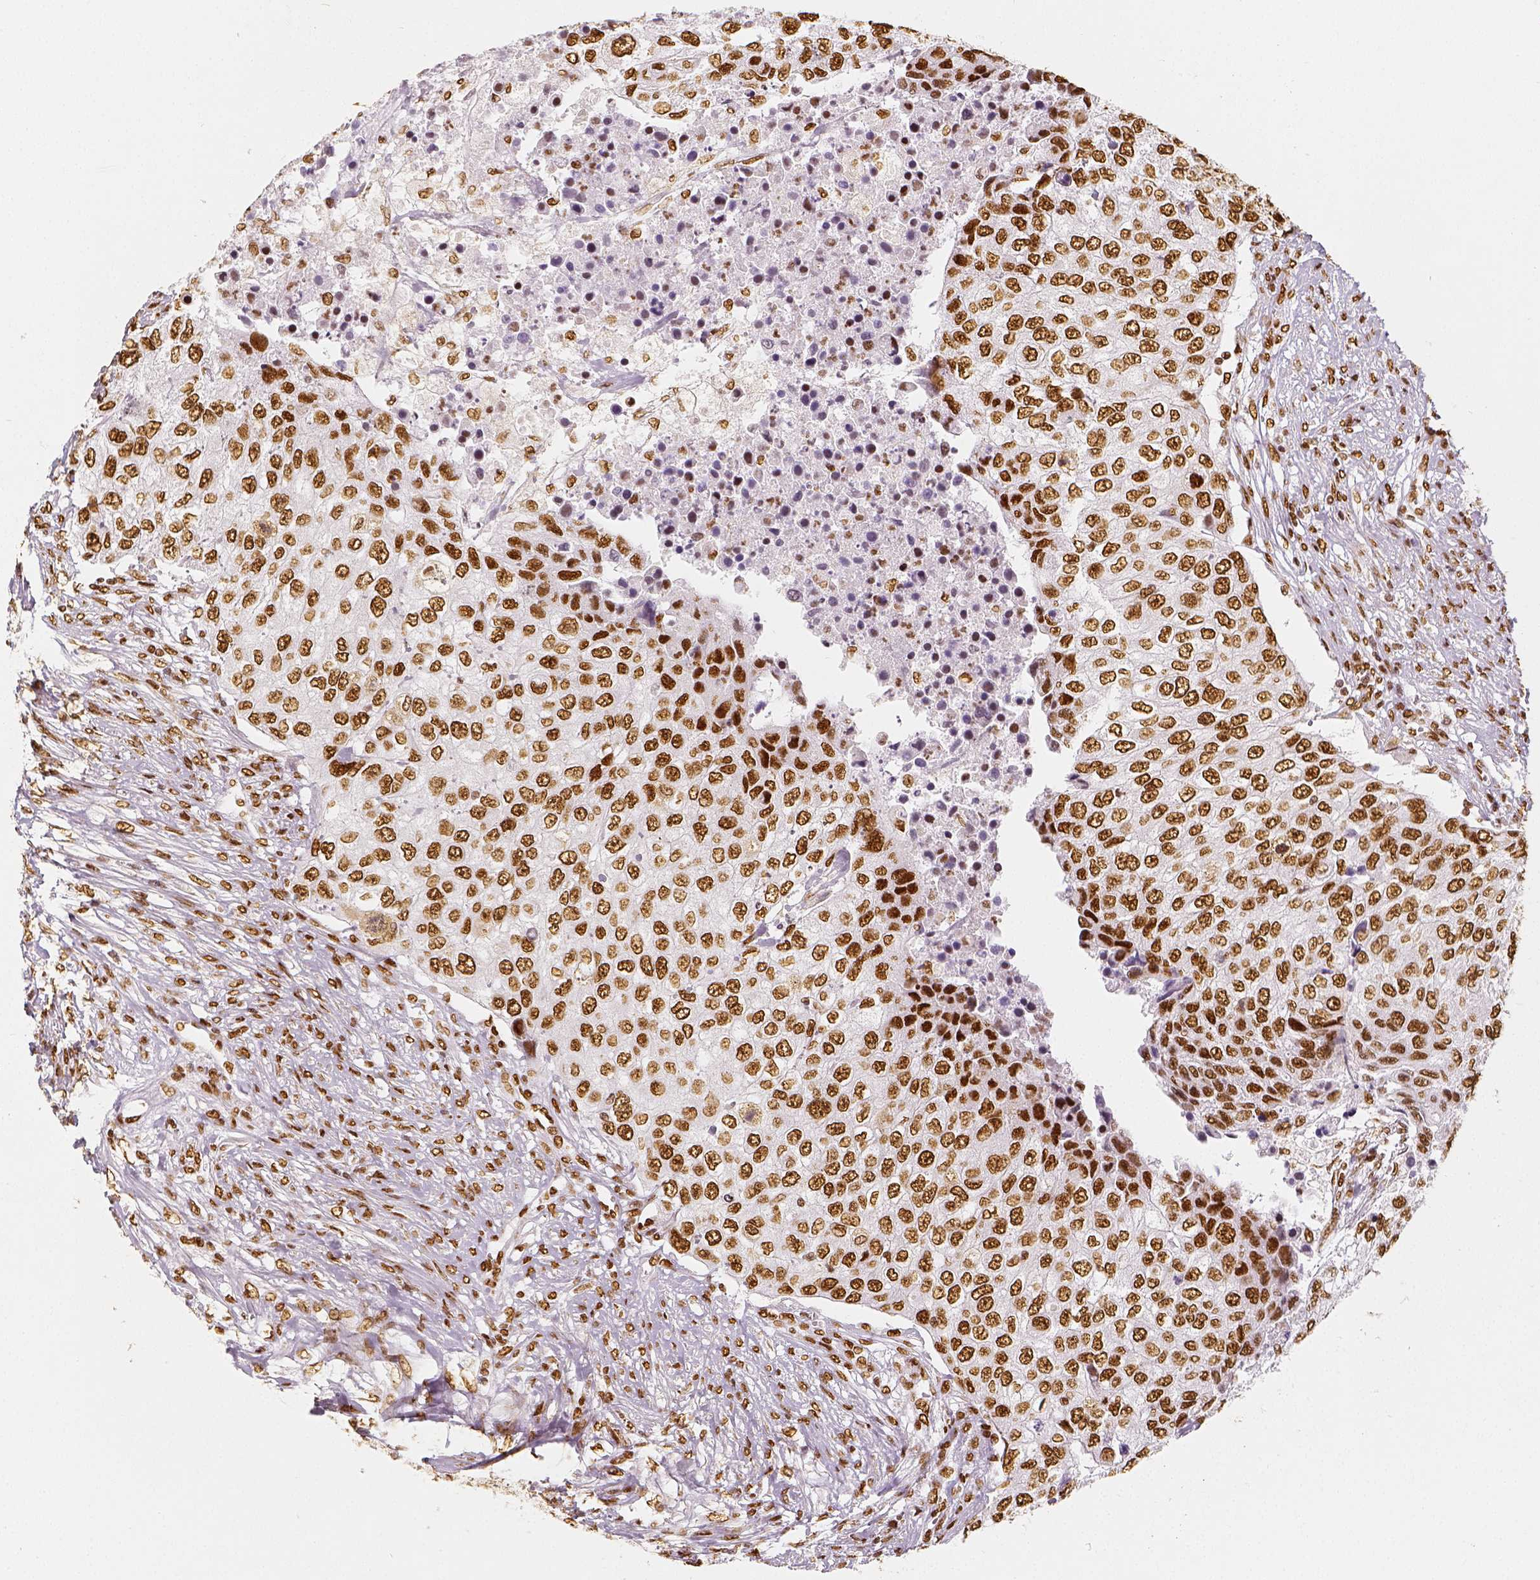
{"staining": {"intensity": "moderate", "quantity": ">75%", "location": "nuclear"}, "tissue": "urothelial cancer", "cell_type": "Tumor cells", "image_type": "cancer", "snomed": [{"axis": "morphology", "description": "Urothelial carcinoma, High grade"}, {"axis": "topography", "description": "Urinary bladder"}], "caption": "Protein expression by immunohistochemistry (IHC) reveals moderate nuclear expression in about >75% of tumor cells in high-grade urothelial carcinoma. Immunohistochemistry stains the protein in brown and the nuclei are stained blue.", "gene": "KDM5B", "patient": {"sex": "female", "age": 78}}